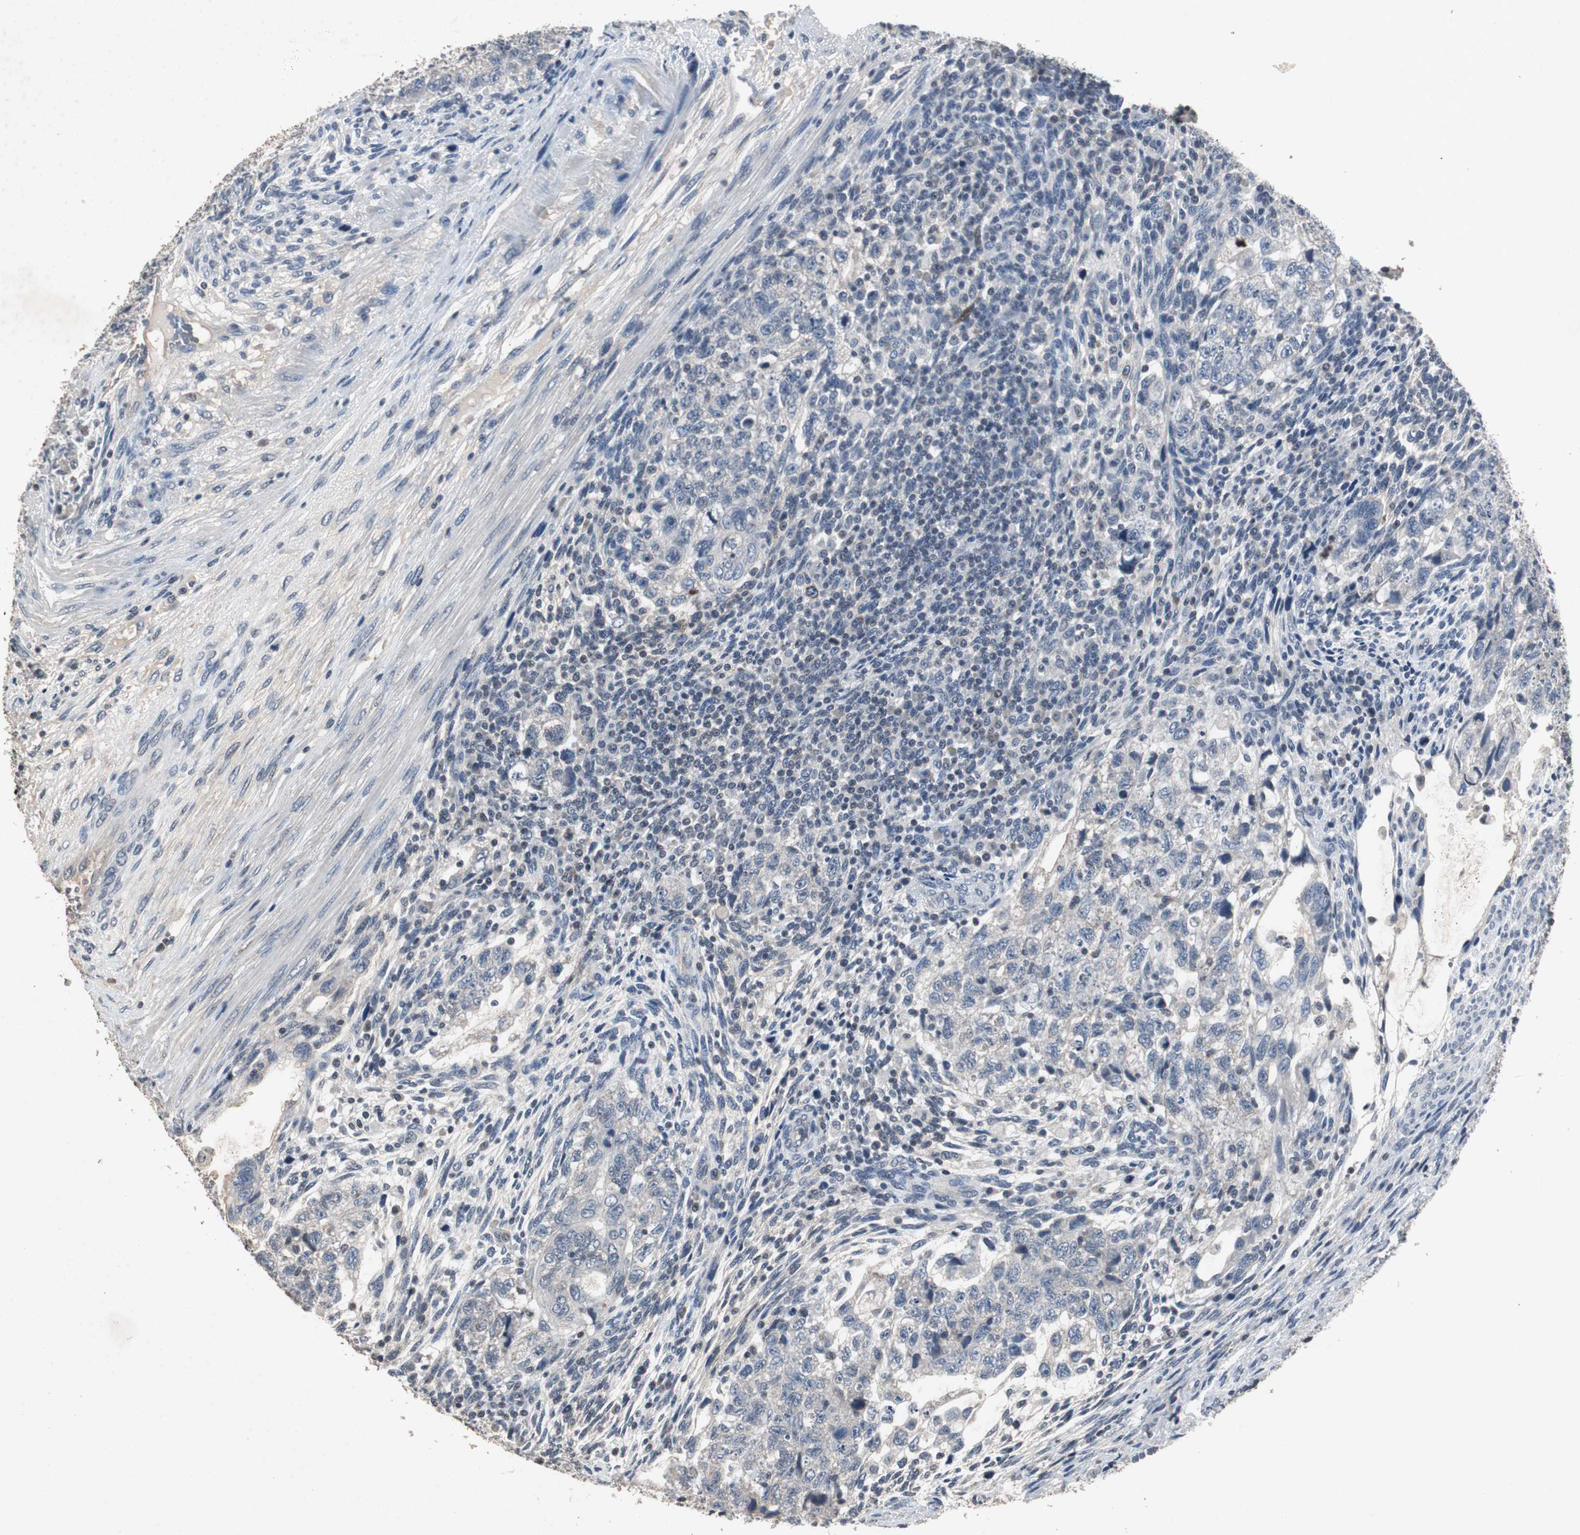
{"staining": {"intensity": "negative", "quantity": "none", "location": "none"}, "tissue": "testis cancer", "cell_type": "Tumor cells", "image_type": "cancer", "snomed": [{"axis": "morphology", "description": "Normal tissue, NOS"}, {"axis": "morphology", "description": "Carcinoma, Embryonal, NOS"}, {"axis": "topography", "description": "Testis"}], "caption": "Human testis cancer stained for a protein using IHC shows no expression in tumor cells.", "gene": "ADNP2", "patient": {"sex": "male", "age": 36}}